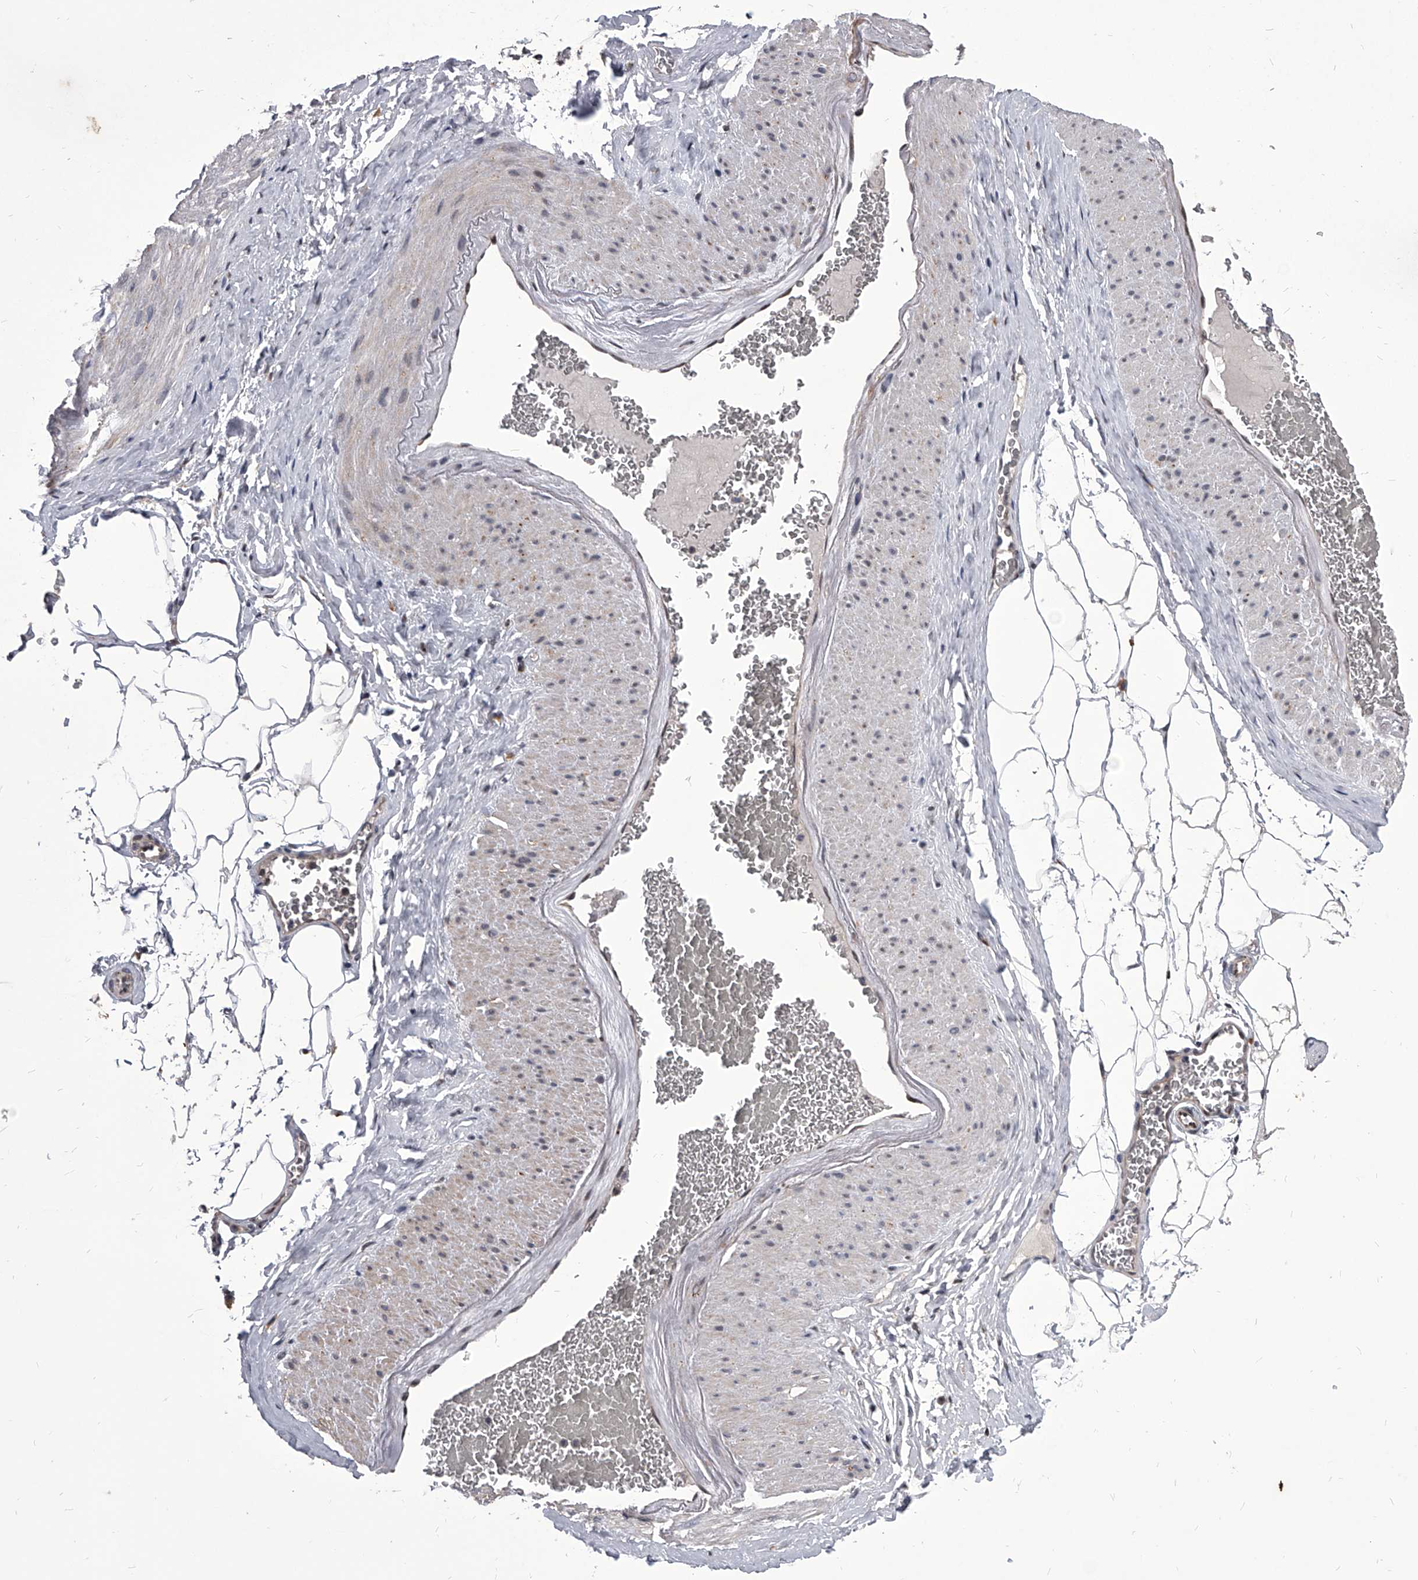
{"staining": {"intensity": "weak", "quantity": "25%-75%", "location": "cytoplasmic/membranous"}, "tissue": "adipose tissue", "cell_type": "Adipocytes", "image_type": "normal", "snomed": [{"axis": "morphology", "description": "Normal tissue, NOS"}, {"axis": "morphology", "description": "Adenocarcinoma, Low grade"}, {"axis": "topography", "description": "Prostate"}, {"axis": "topography", "description": "Peripheral nerve tissue"}], "caption": "Brown immunohistochemical staining in unremarkable human adipose tissue demonstrates weak cytoplasmic/membranous positivity in approximately 25%-75% of adipocytes. The staining is performed using DAB brown chromogen to label protein expression. The nuclei are counter-stained blue using hematoxylin.", "gene": "CMTR1", "patient": {"sex": "male", "age": 63}}